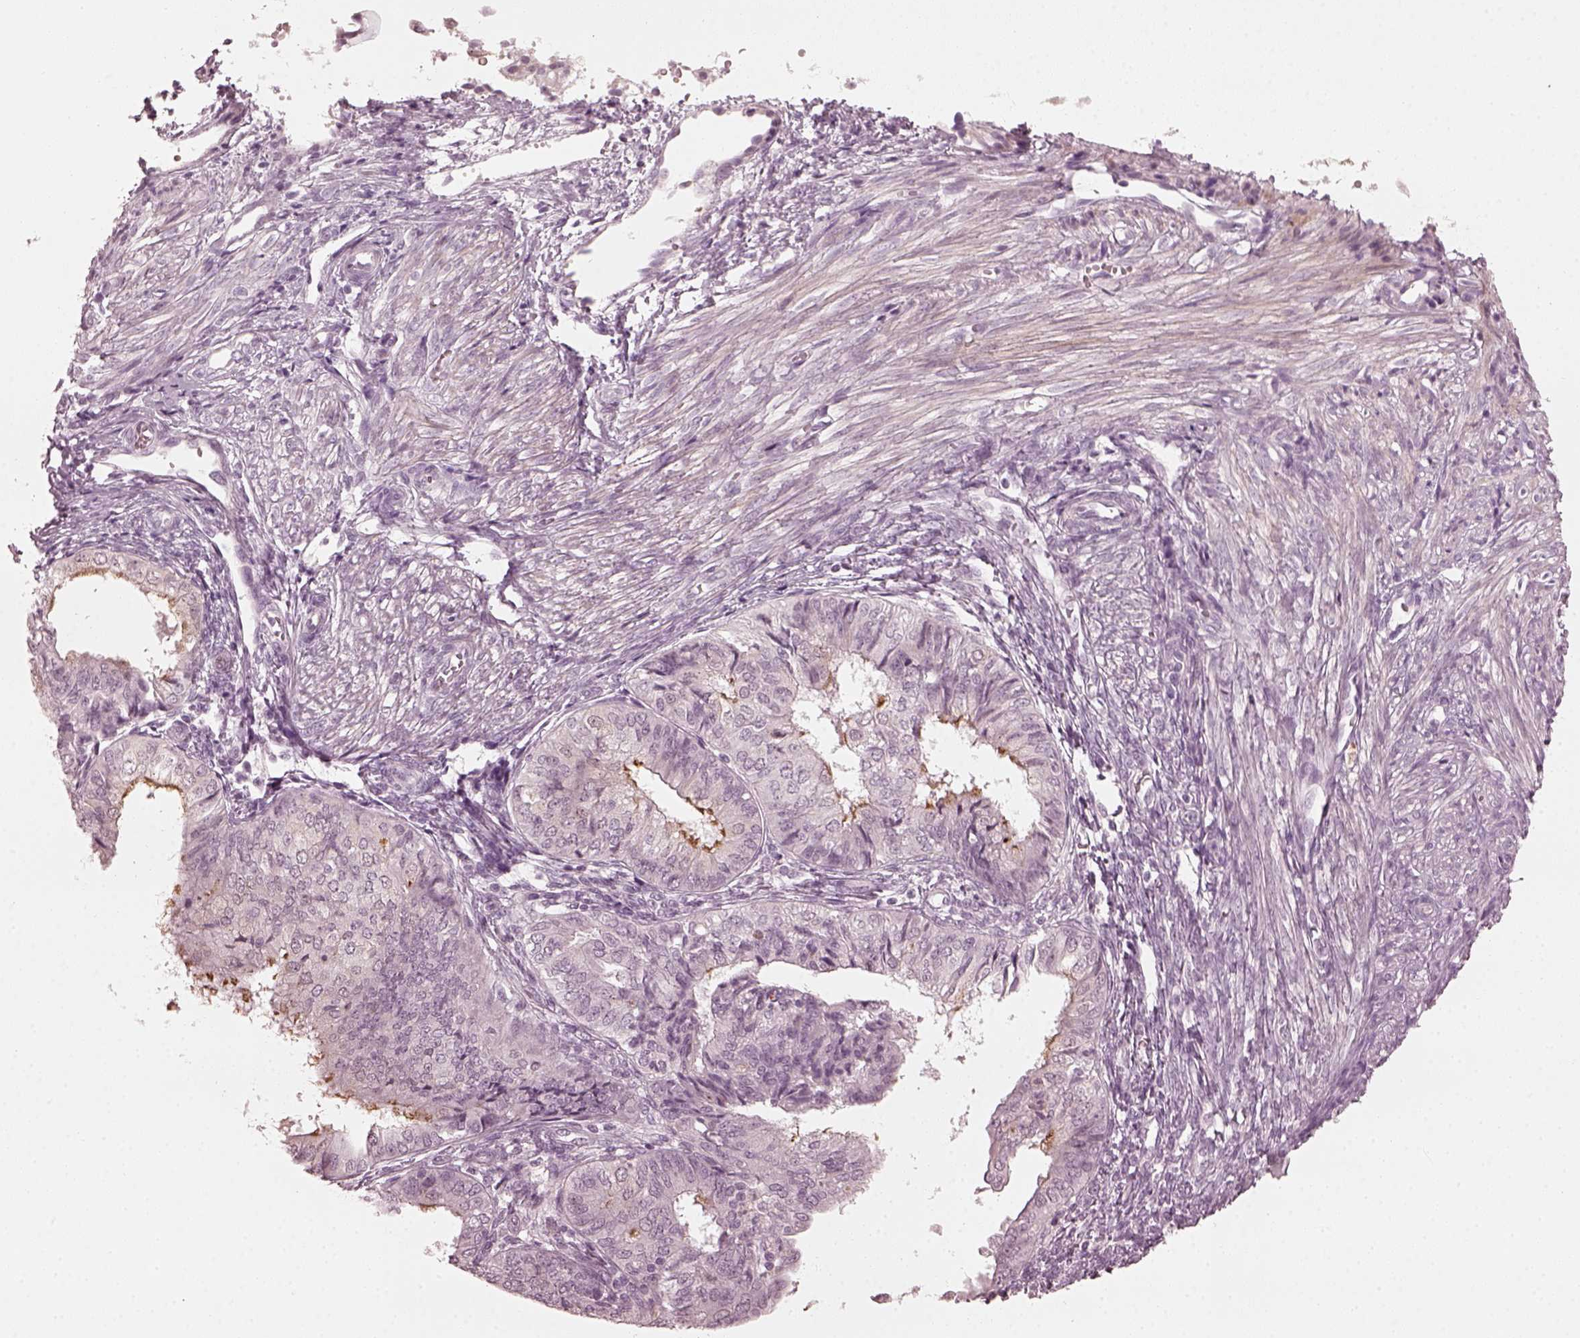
{"staining": {"intensity": "negative", "quantity": "none", "location": "none"}, "tissue": "endometrial cancer", "cell_type": "Tumor cells", "image_type": "cancer", "snomed": [{"axis": "morphology", "description": "Adenocarcinoma, NOS"}, {"axis": "topography", "description": "Endometrium"}], "caption": "A micrograph of endometrial cancer stained for a protein exhibits no brown staining in tumor cells. The staining is performed using DAB (3,3'-diaminobenzidine) brown chromogen with nuclei counter-stained in using hematoxylin.", "gene": "CCDC170", "patient": {"sex": "female", "age": 58}}